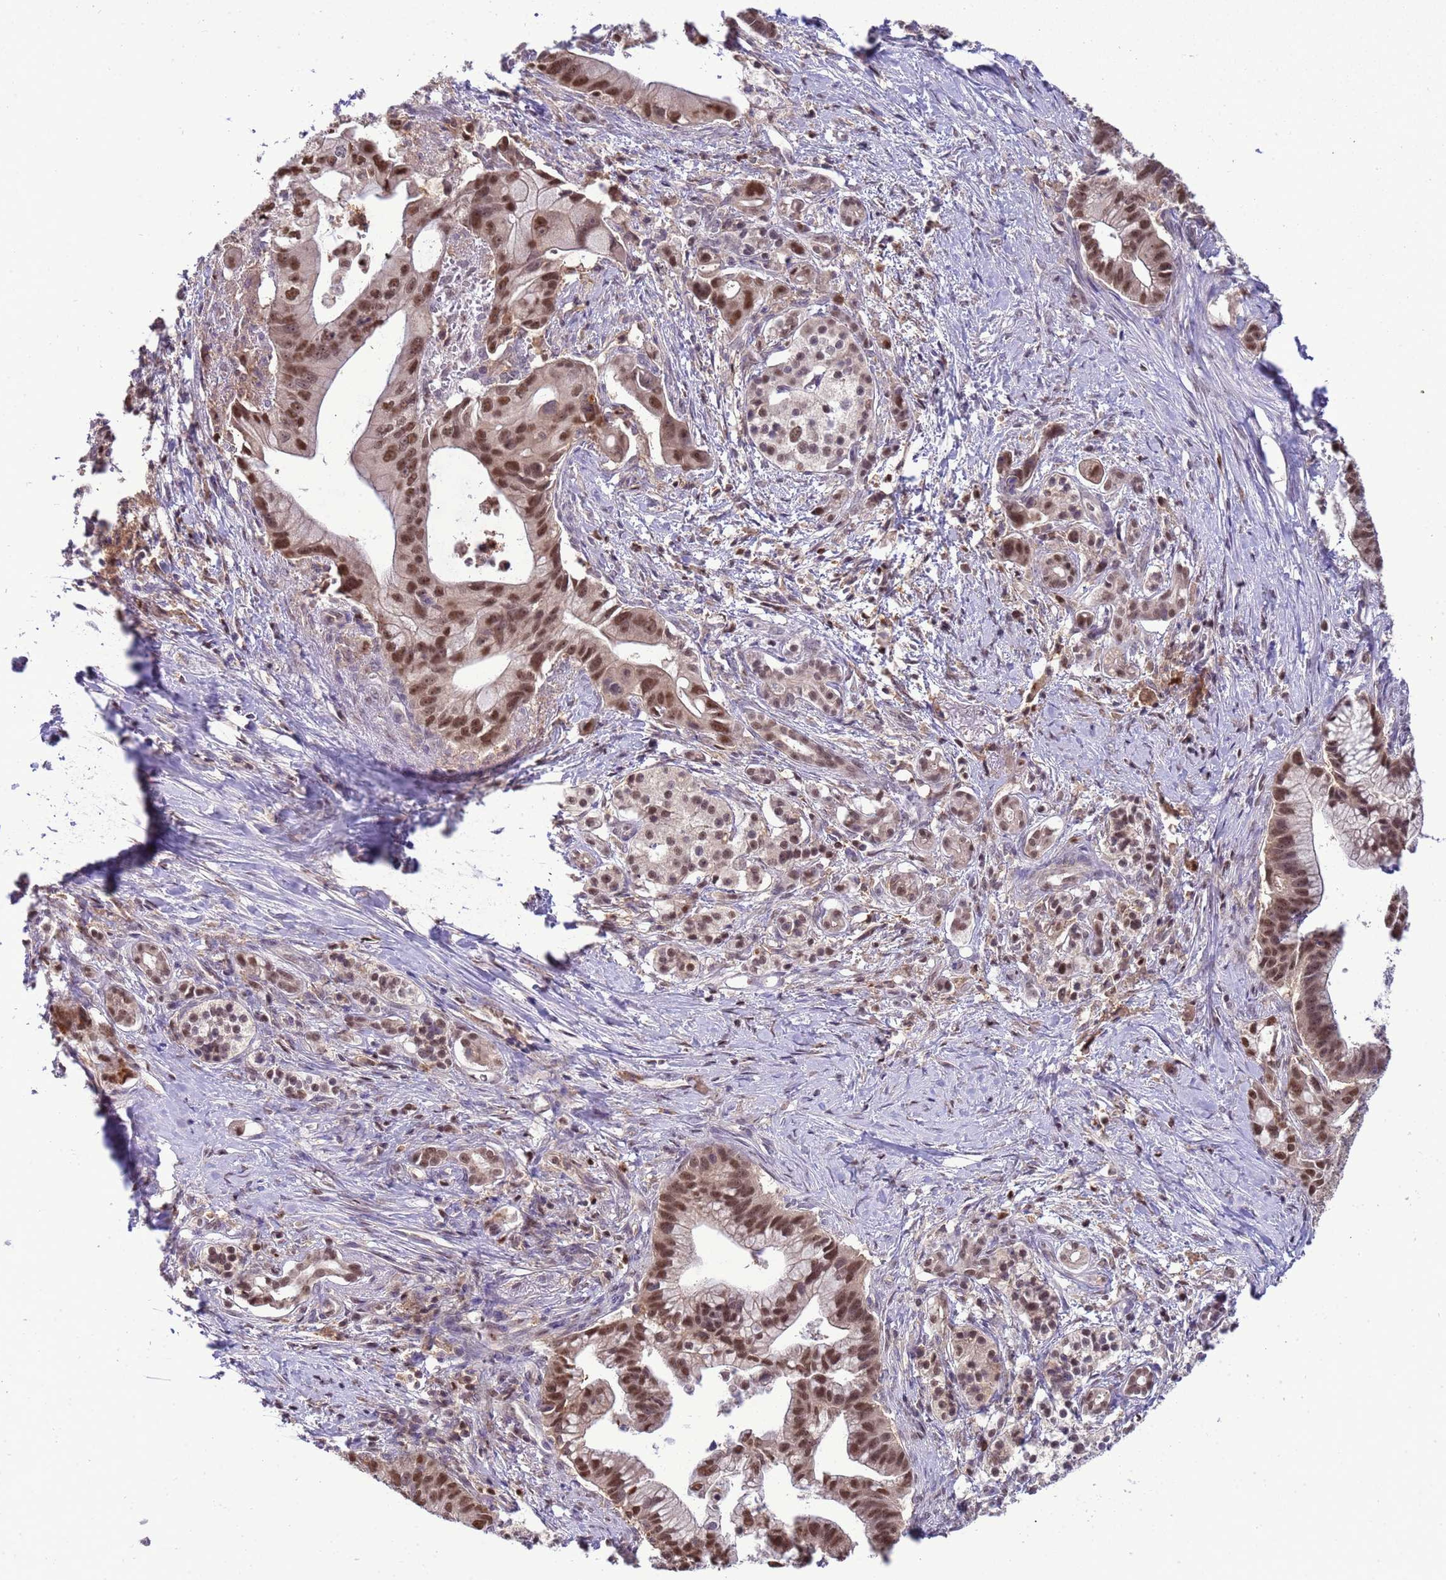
{"staining": {"intensity": "moderate", "quantity": ">75%", "location": "nuclear"}, "tissue": "pancreatic cancer", "cell_type": "Tumor cells", "image_type": "cancer", "snomed": [{"axis": "morphology", "description": "Adenocarcinoma, NOS"}, {"axis": "topography", "description": "Pancreas"}], "caption": "A histopathology image of adenocarcinoma (pancreatic) stained for a protein shows moderate nuclear brown staining in tumor cells. (IHC, brightfield microscopy, high magnification).", "gene": "CD53", "patient": {"sex": "male", "age": 68}}